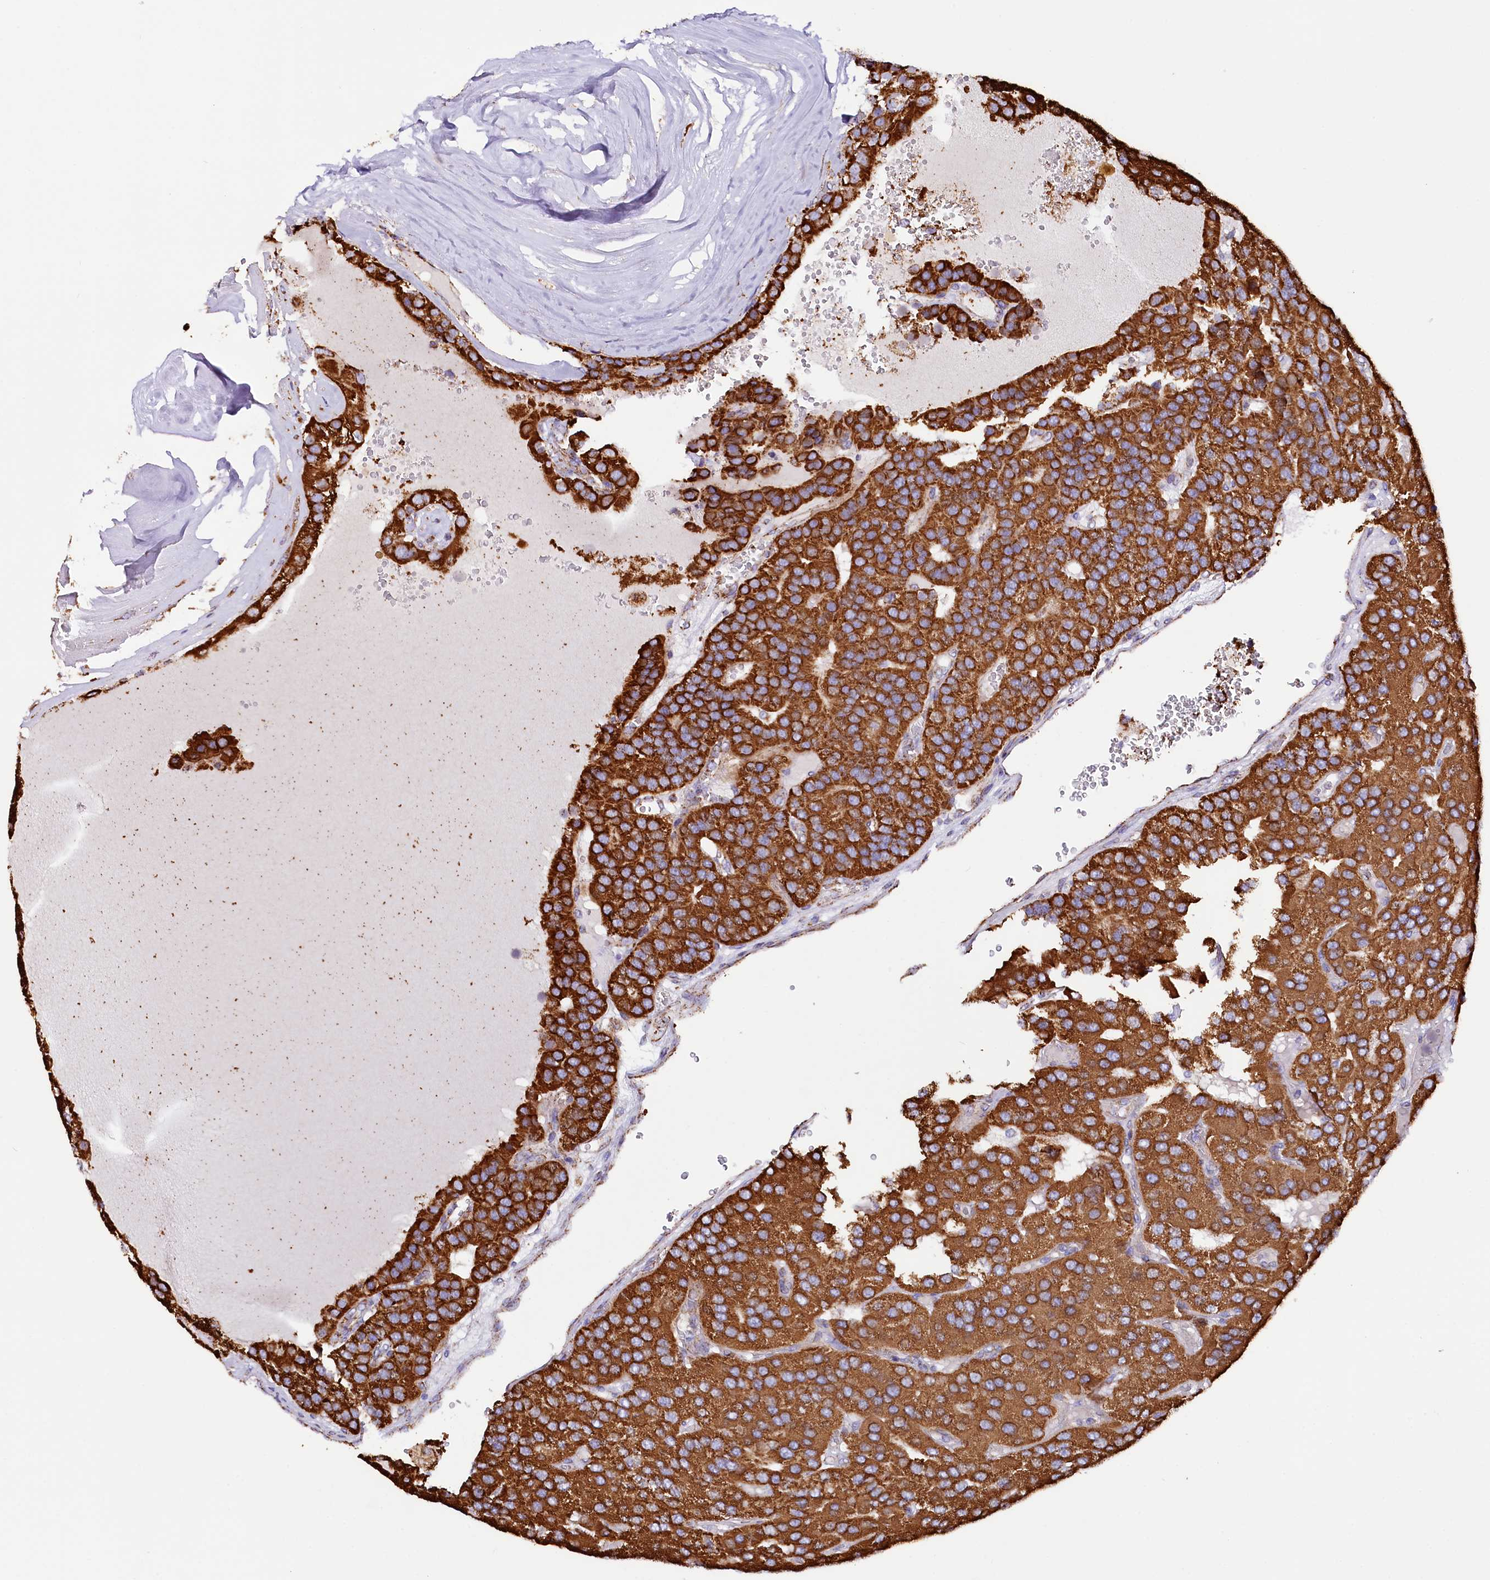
{"staining": {"intensity": "strong", "quantity": ">75%", "location": "cytoplasmic/membranous"}, "tissue": "parathyroid gland", "cell_type": "Glandular cells", "image_type": "normal", "snomed": [{"axis": "morphology", "description": "Normal tissue, NOS"}, {"axis": "morphology", "description": "Adenoma, NOS"}, {"axis": "topography", "description": "Parathyroid gland"}], "caption": "A brown stain labels strong cytoplasmic/membranous staining of a protein in glandular cells of unremarkable parathyroid gland. The staining is performed using DAB (3,3'-diaminobenzidine) brown chromogen to label protein expression. The nuclei are counter-stained blue using hematoxylin.", "gene": "APLP2", "patient": {"sex": "female", "age": 86}}